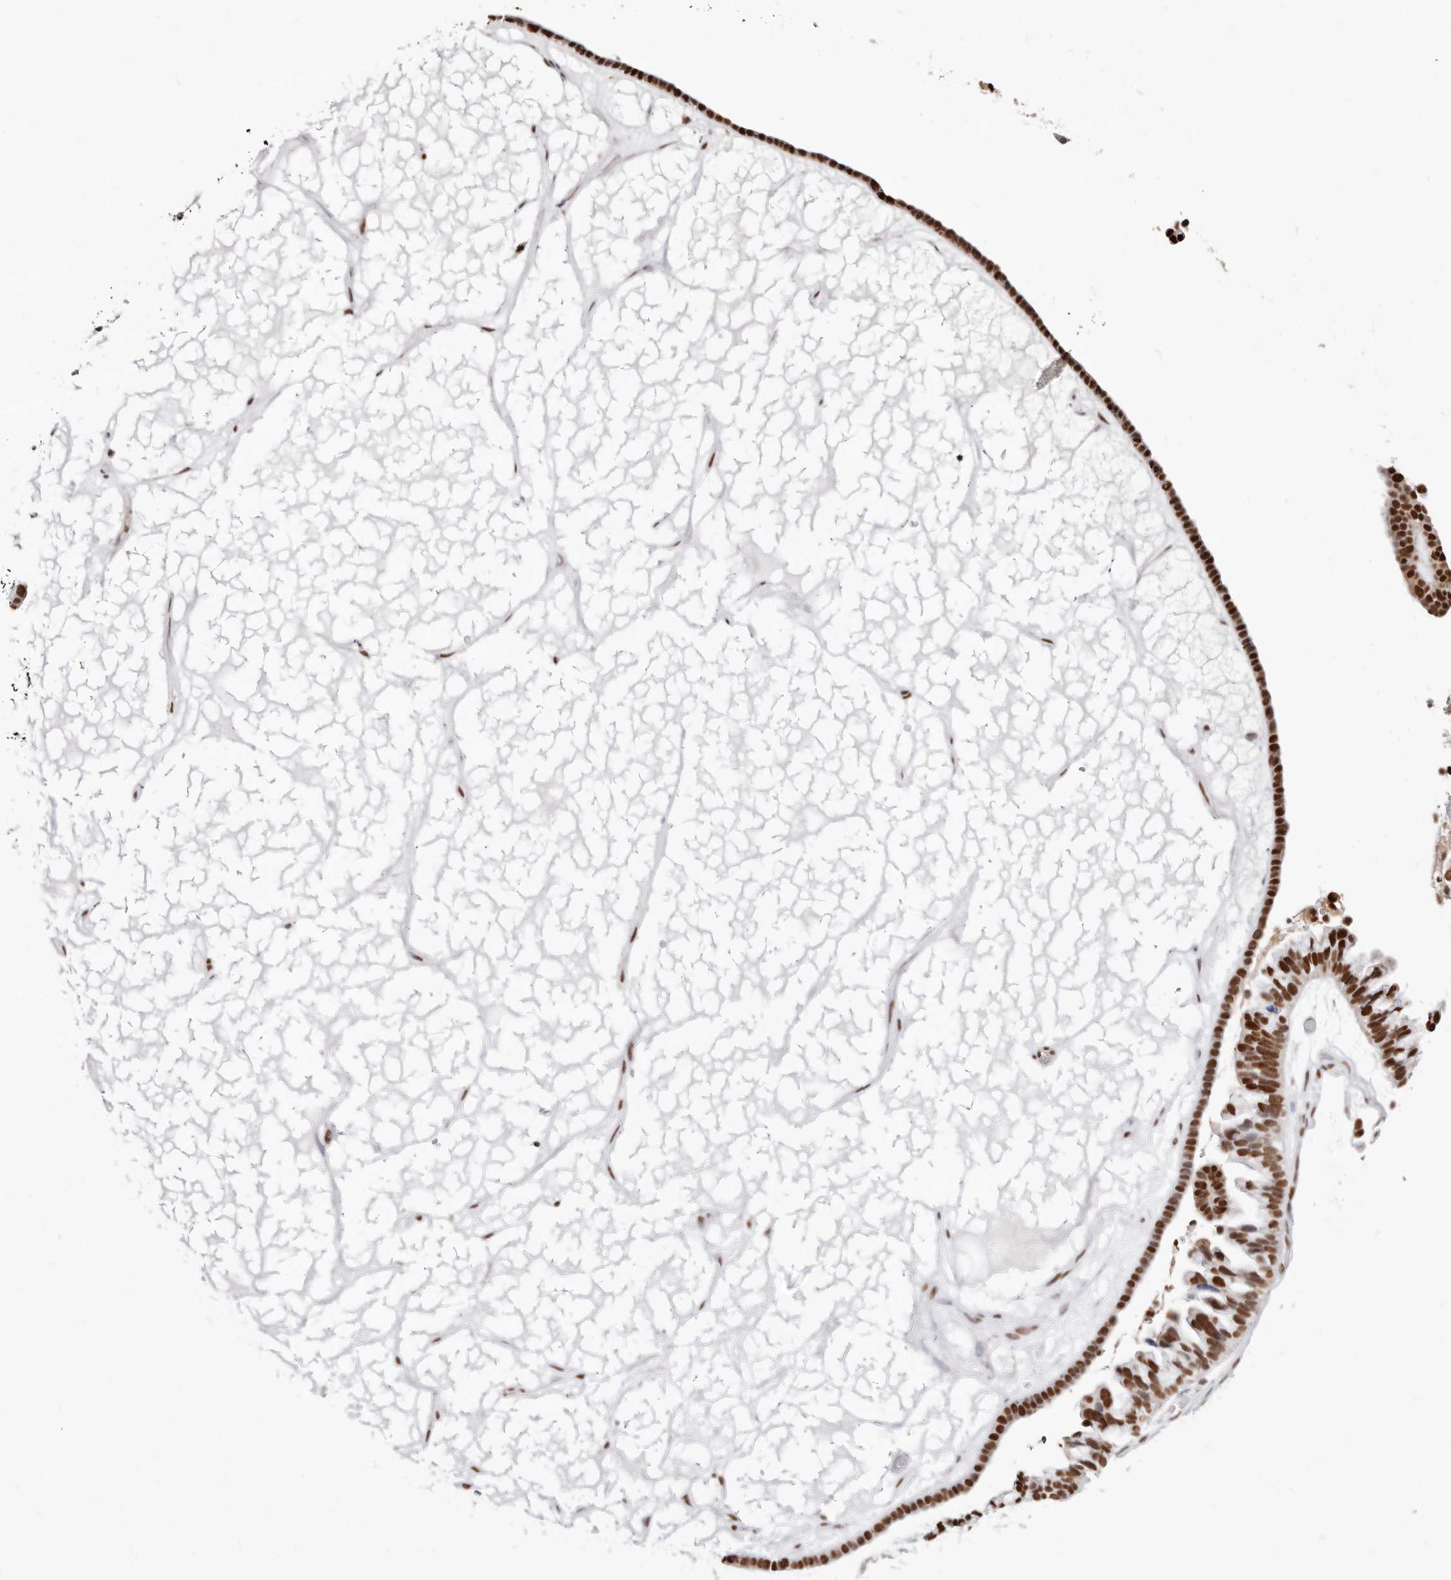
{"staining": {"intensity": "strong", "quantity": ">75%", "location": "nuclear"}, "tissue": "ovarian cancer", "cell_type": "Tumor cells", "image_type": "cancer", "snomed": [{"axis": "morphology", "description": "Cystadenocarcinoma, serous, NOS"}, {"axis": "topography", "description": "Ovary"}], "caption": "An image showing strong nuclear expression in about >75% of tumor cells in serous cystadenocarcinoma (ovarian), as visualized by brown immunohistochemical staining.", "gene": "TKT", "patient": {"sex": "female", "age": 56}}